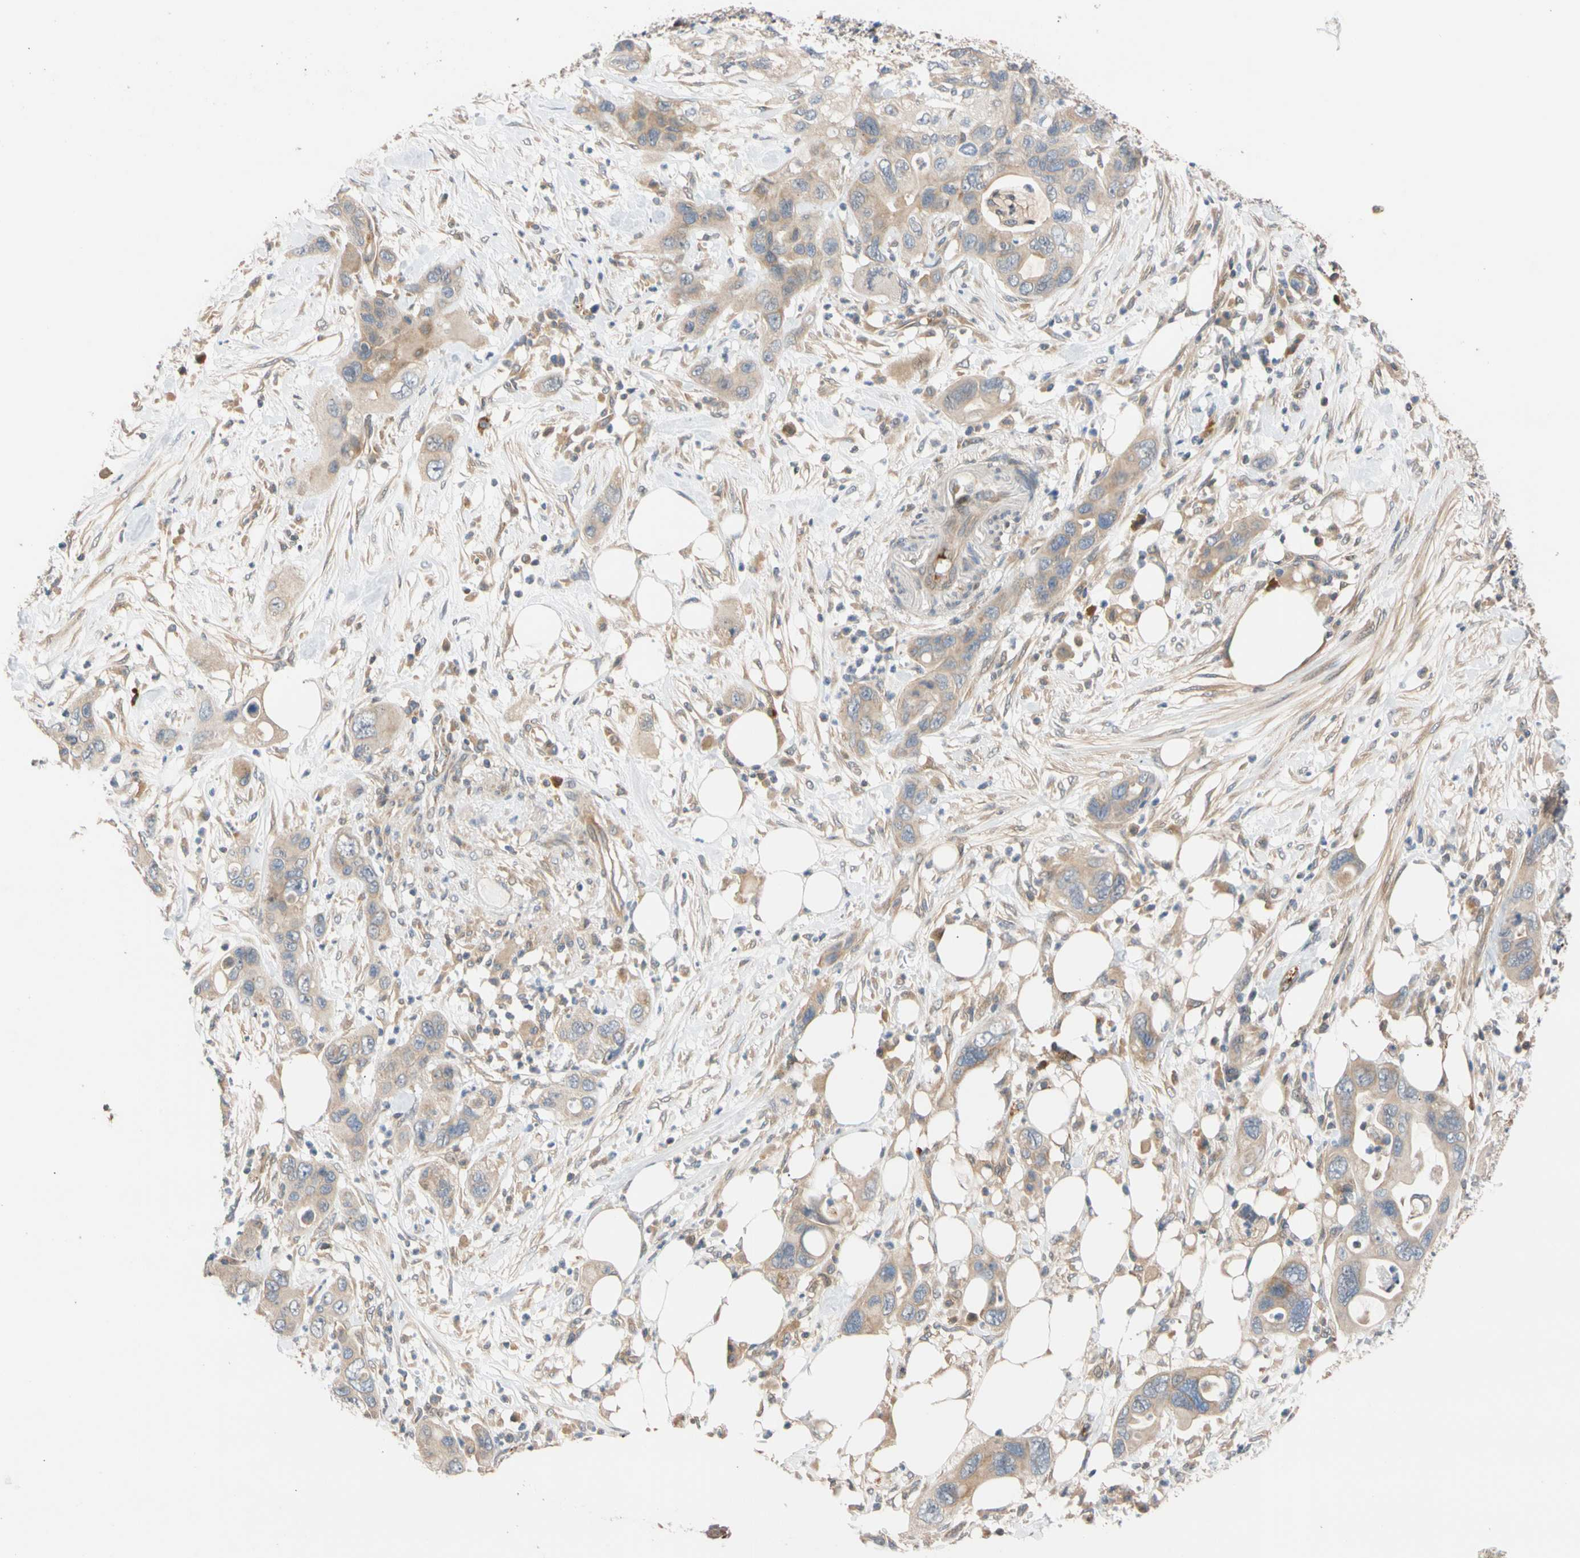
{"staining": {"intensity": "weak", "quantity": ">75%", "location": "cytoplasmic/membranous"}, "tissue": "pancreatic cancer", "cell_type": "Tumor cells", "image_type": "cancer", "snomed": [{"axis": "morphology", "description": "Adenocarcinoma, NOS"}, {"axis": "topography", "description": "Pancreas"}], "caption": "Immunohistochemical staining of pancreatic cancer reveals weak cytoplasmic/membranous protein expression in about >75% of tumor cells.", "gene": "CNST", "patient": {"sex": "female", "age": 71}}